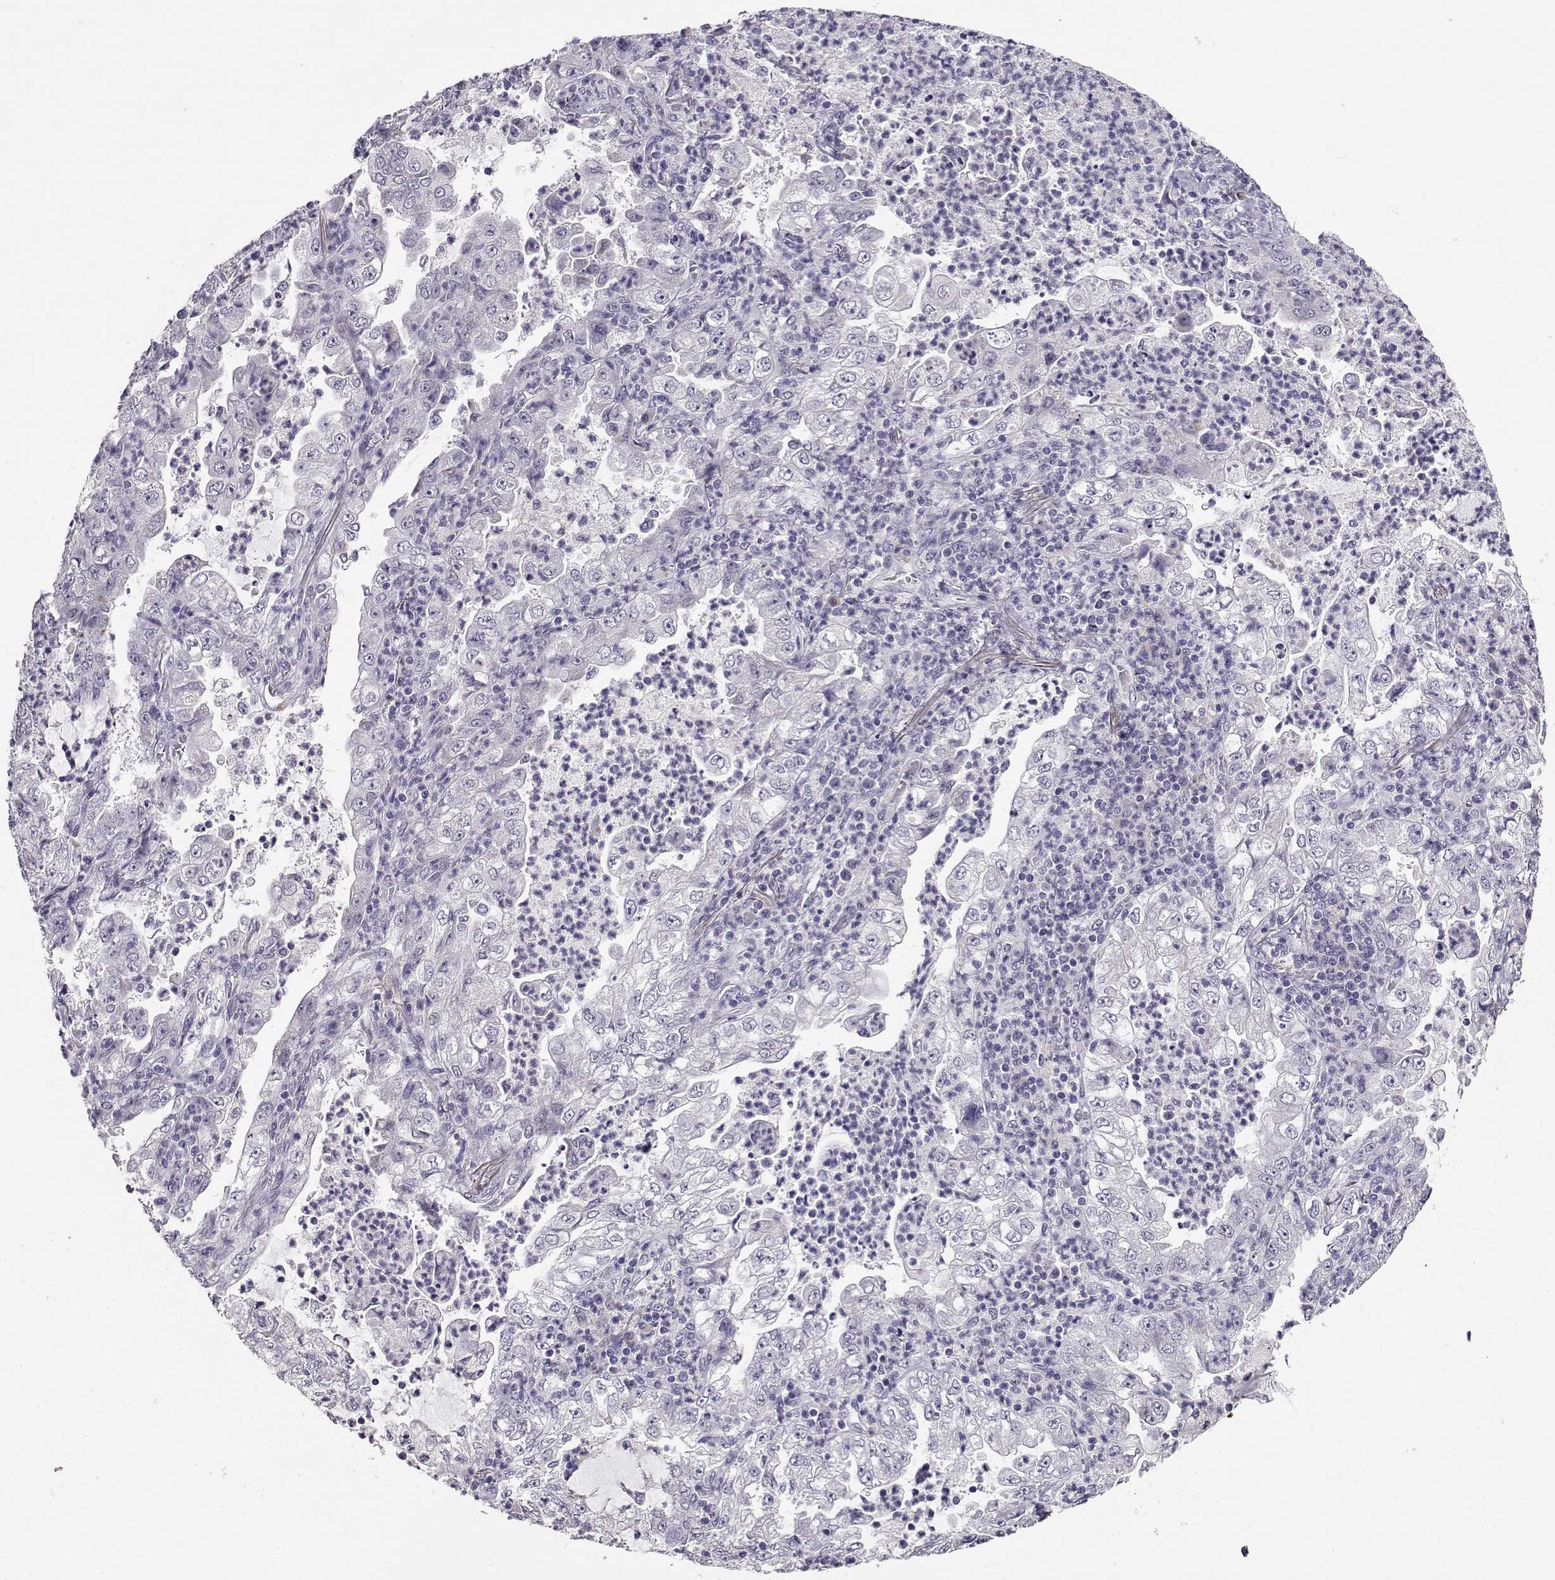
{"staining": {"intensity": "negative", "quantity": "none", "location": "none"}, "tissue": "lung cancer", "cell_type": "Tumor cells", "image_type": "cancer", "snomed": [{"axis": "morphology", "description": "Adenocarcinoma, NOS"}, {"axis": "topography", "description": "Lung"}], "caption": "Tumor cells show no significant expression in lung adenocarcinoma.", "gene": "RHOXF2", "patient": {"sex": "female", "age": 73}}